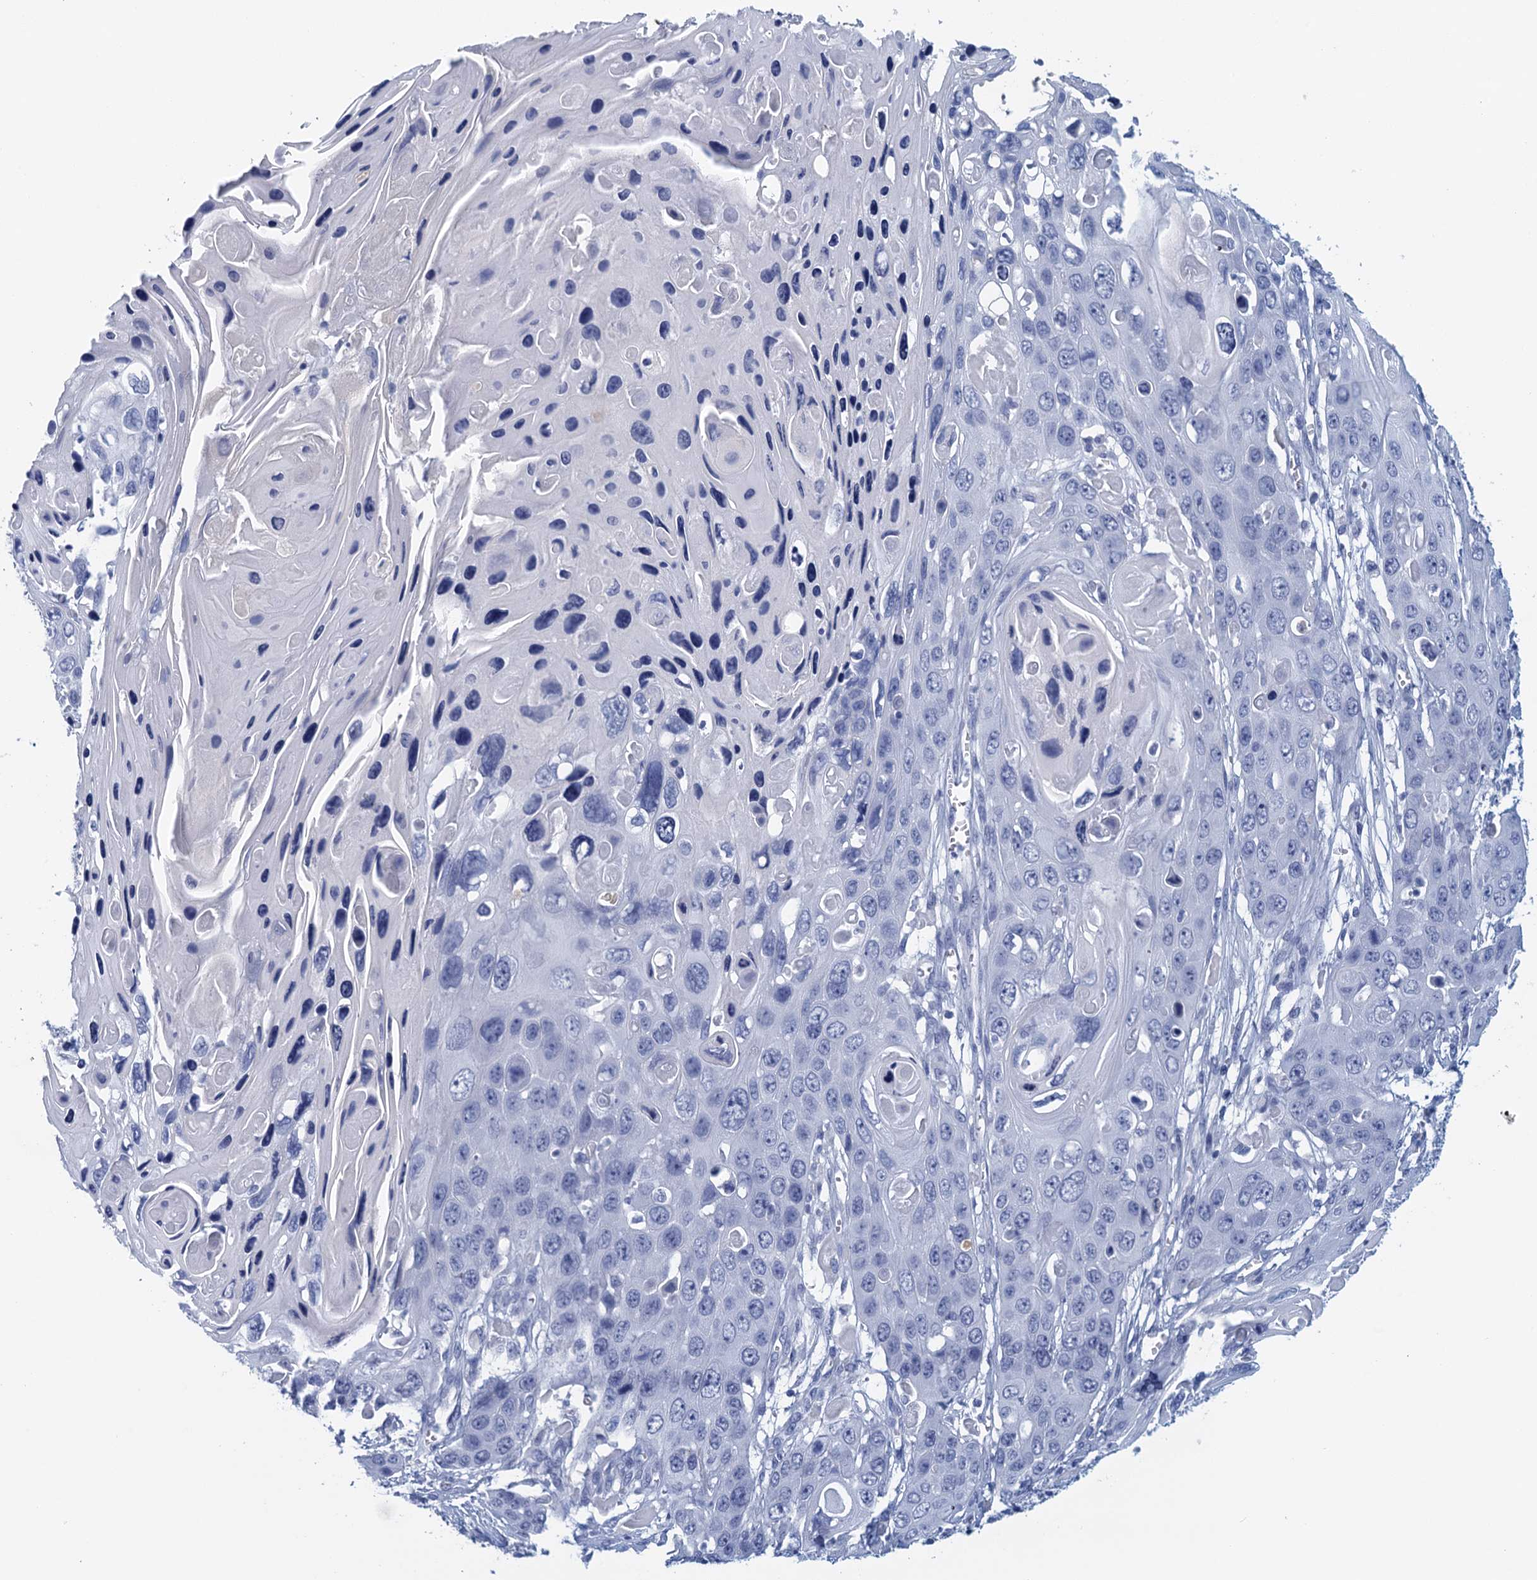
{"staining": {"intensity": "negative", "quantity": "none", "location": "none"}, "tissue": "skin cancer", "cell_type": "Tumor cells", "image_type": "cancer", "snomed": [{"axis": "morphology", "description": "Squamous cell carcinoma, NOS"}, {"axis": "topography", "description": "Skin"}], "caption": "This is an immunohistochemistry (IHC) micrograph of human skin cancer. There is no positivity in tumor cells.", "gene": "CYP51A1", "patient": {"sex": "male", "age": 55}}